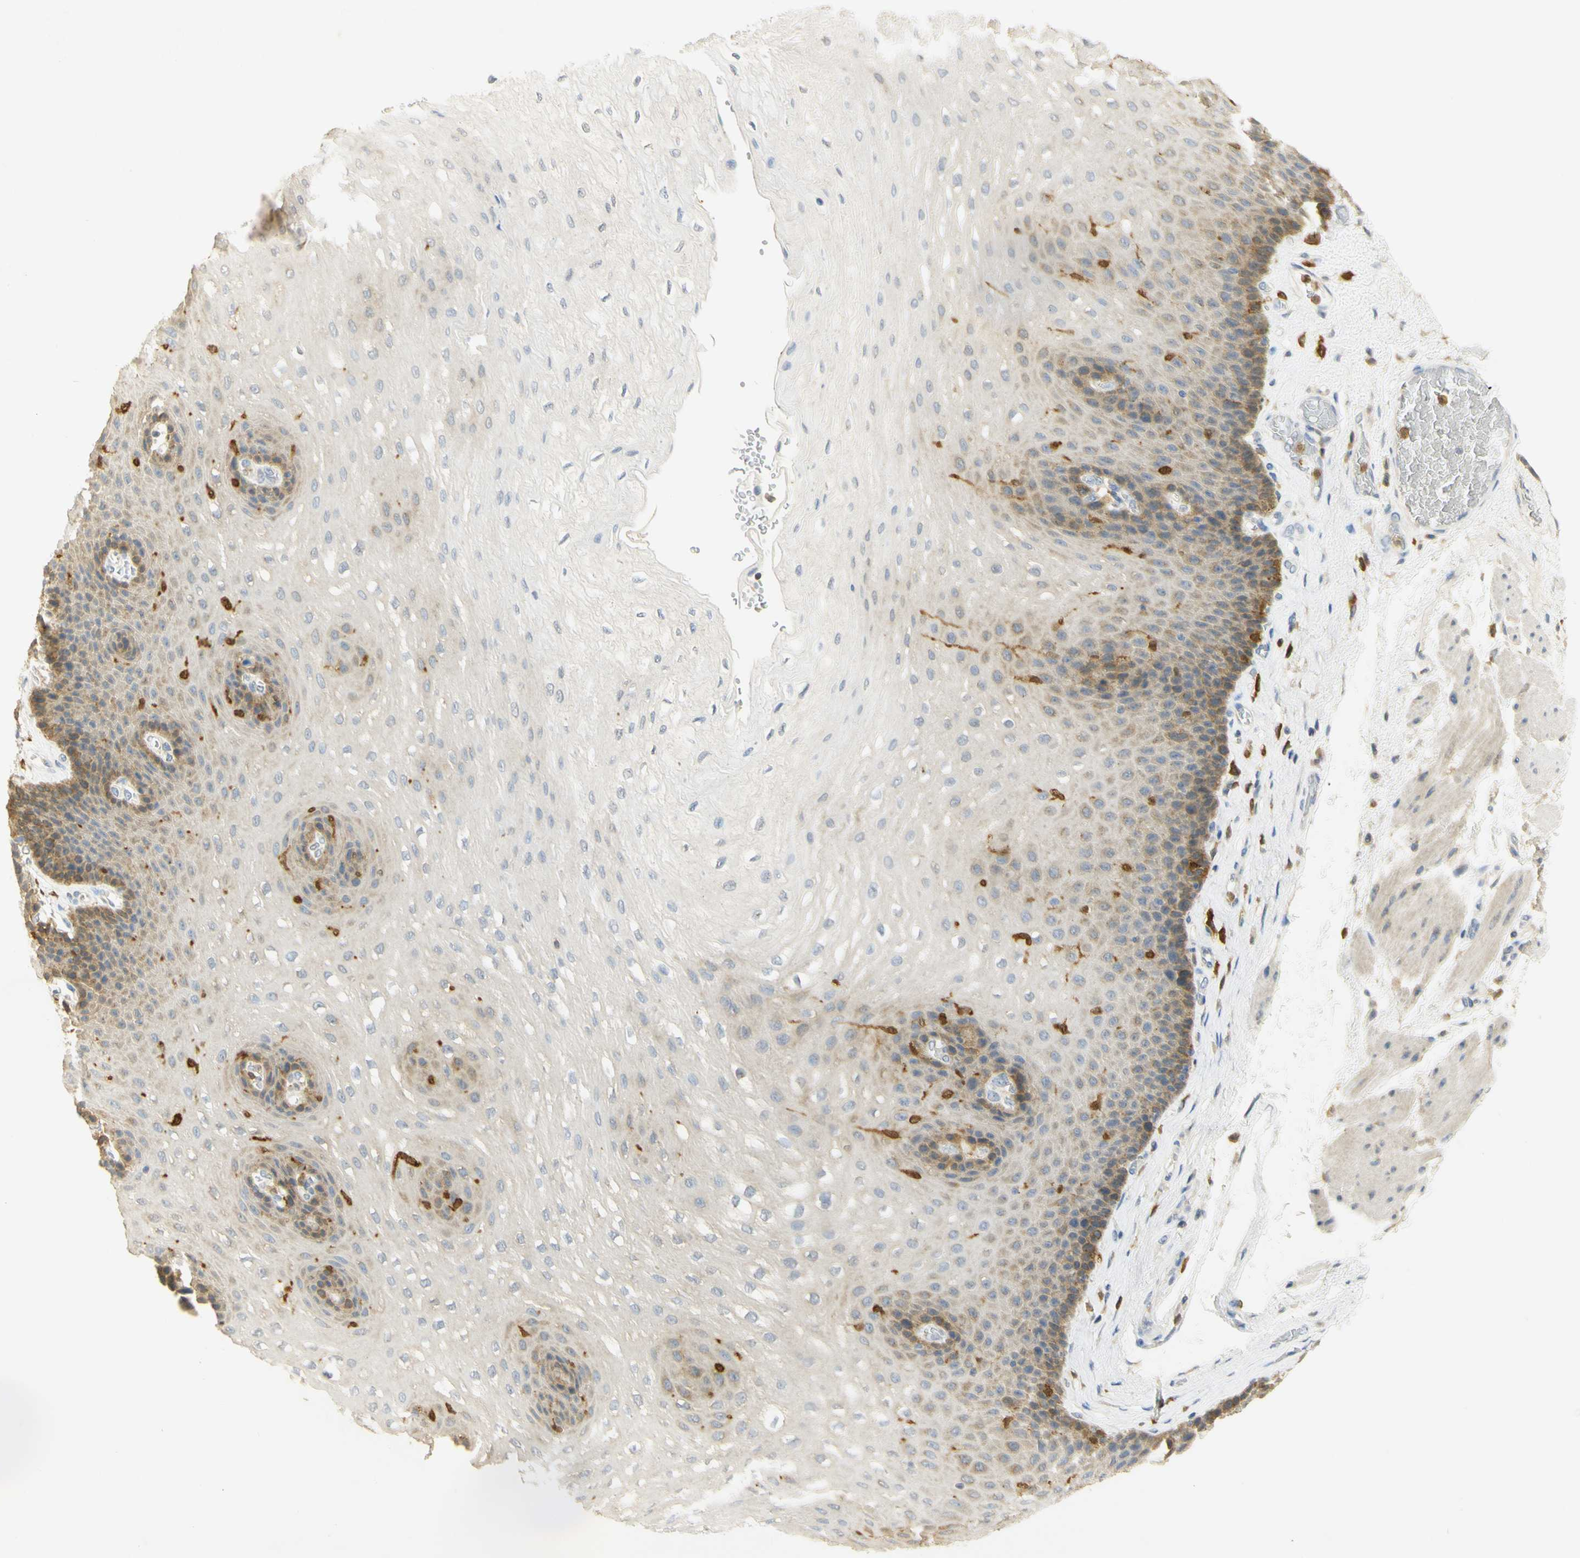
{"staining": {"intensity": "moderate", "quantity": "<25%", "location": "cytoplasmic/membranous"}, "tissue": "esophagus", "cell_type": "Squamous epithelial cells", "image_type": "normal", "snomed": [{"axis": "morphology", "description": "Normal tissue, NOS"}, {"axis": "topography", "description": "Esophagus"}], "caption": "Immunohistochemical staining of normal esophagus reveals low levels of moderate cytoplasmic/membranous expression in approximately <25% of squamous epithelial cells.", "gene": "PAK1", "patient": {"sex": "female", "age": 72}}